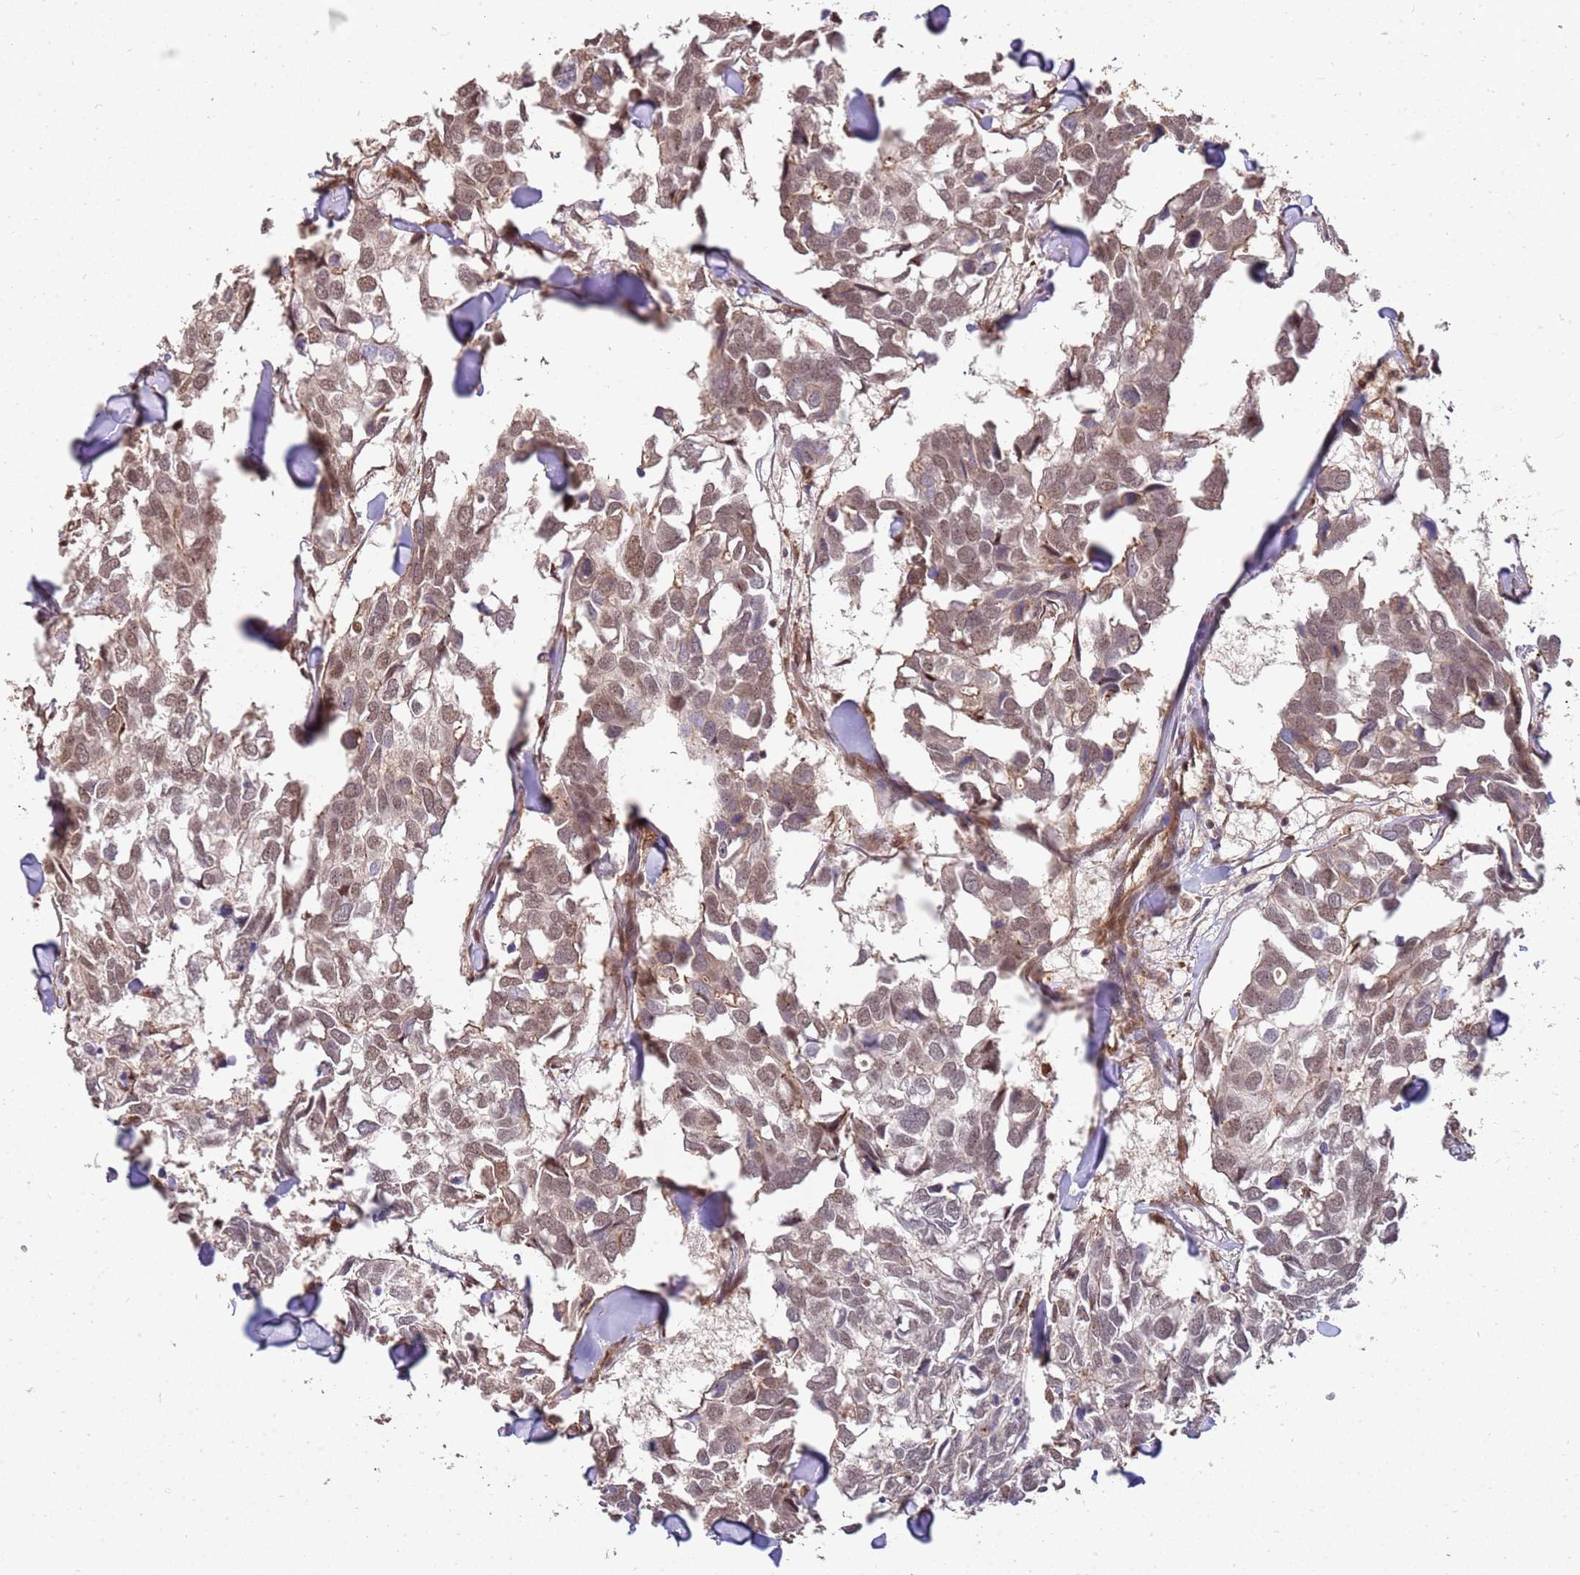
{"staining": {"intensity": "moderate", "quantity": ">75%", "location": "nuclear"}, "tissue": "breast cancer", "cell_type": "Tumor cells", "image_type": "cancer", "snomed": [{"axis": "morphology", "description": "Duct carcinoma"}, {"axis": "topography", "description": "Breast"}], "caption": "Immunohistochemical staining of human breast intraductal carcinoma demonstrates medium levels of moderate nuclear positivity in approximately >75% of tumor cells.", "gene": "ST18", "patient": {"sex": "female", "age": 83}}